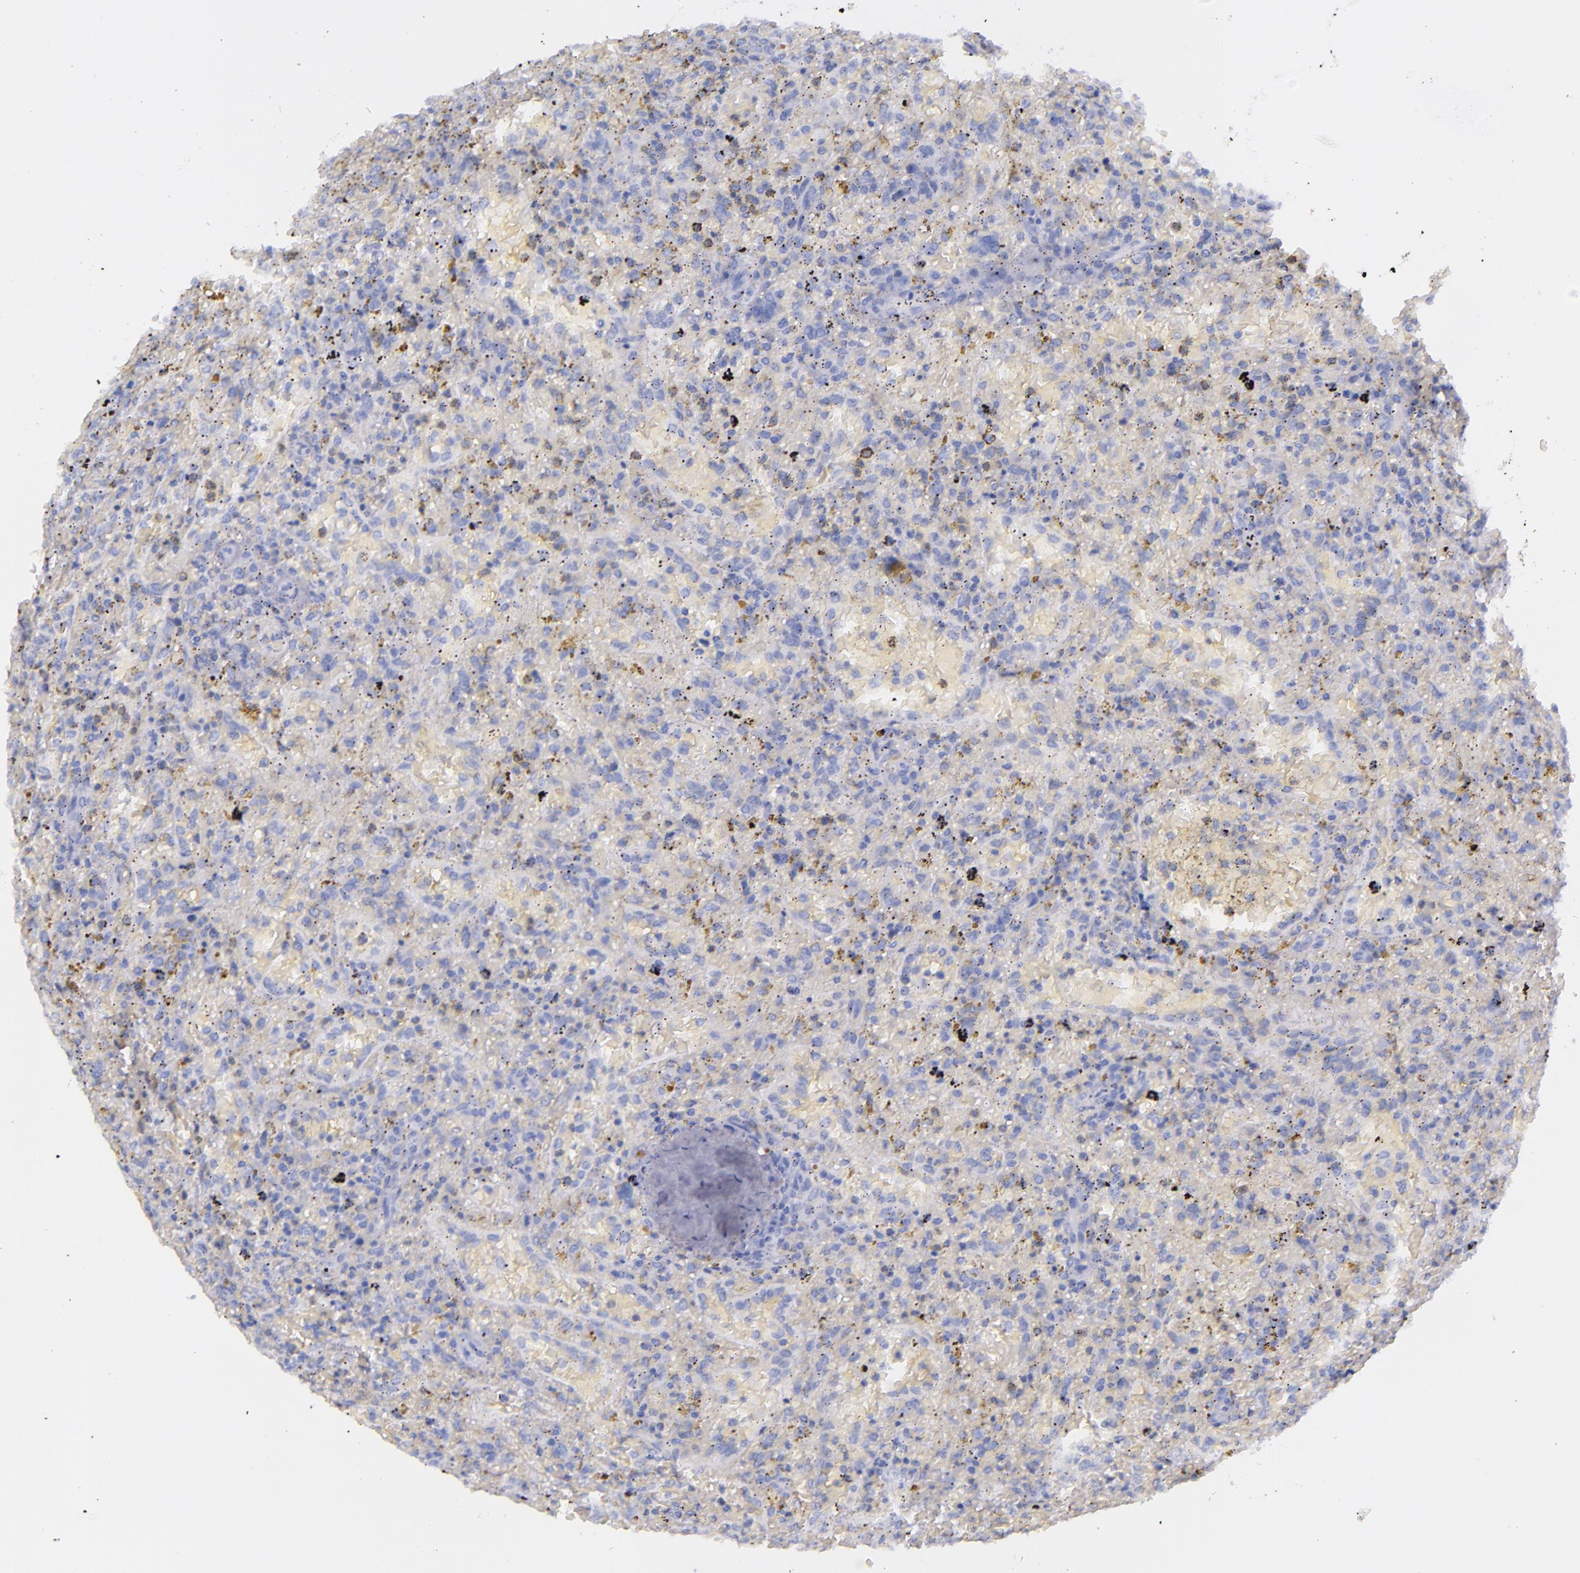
{"staining": {"intensity": "negative", "quantity": "none", "location": "none"}, "tissue": "lymphoma", "cell_type": "Tumor cells", "image_type": "cancer", "snomed": [{"axis": "morphology", "description": "Malignant lymphoma, non-Hodgkin's type, High grade"}, {"axis": "topography", "description": "Spleen"}, {"axis": "topography", "description": "Lymph node"}], "caption": "A micrograph of lymphoma stained for a protein shows no brown staining in tumor cells.", "gene": "SFTPA2", "patient": {"sex": "female", "age": 70}}